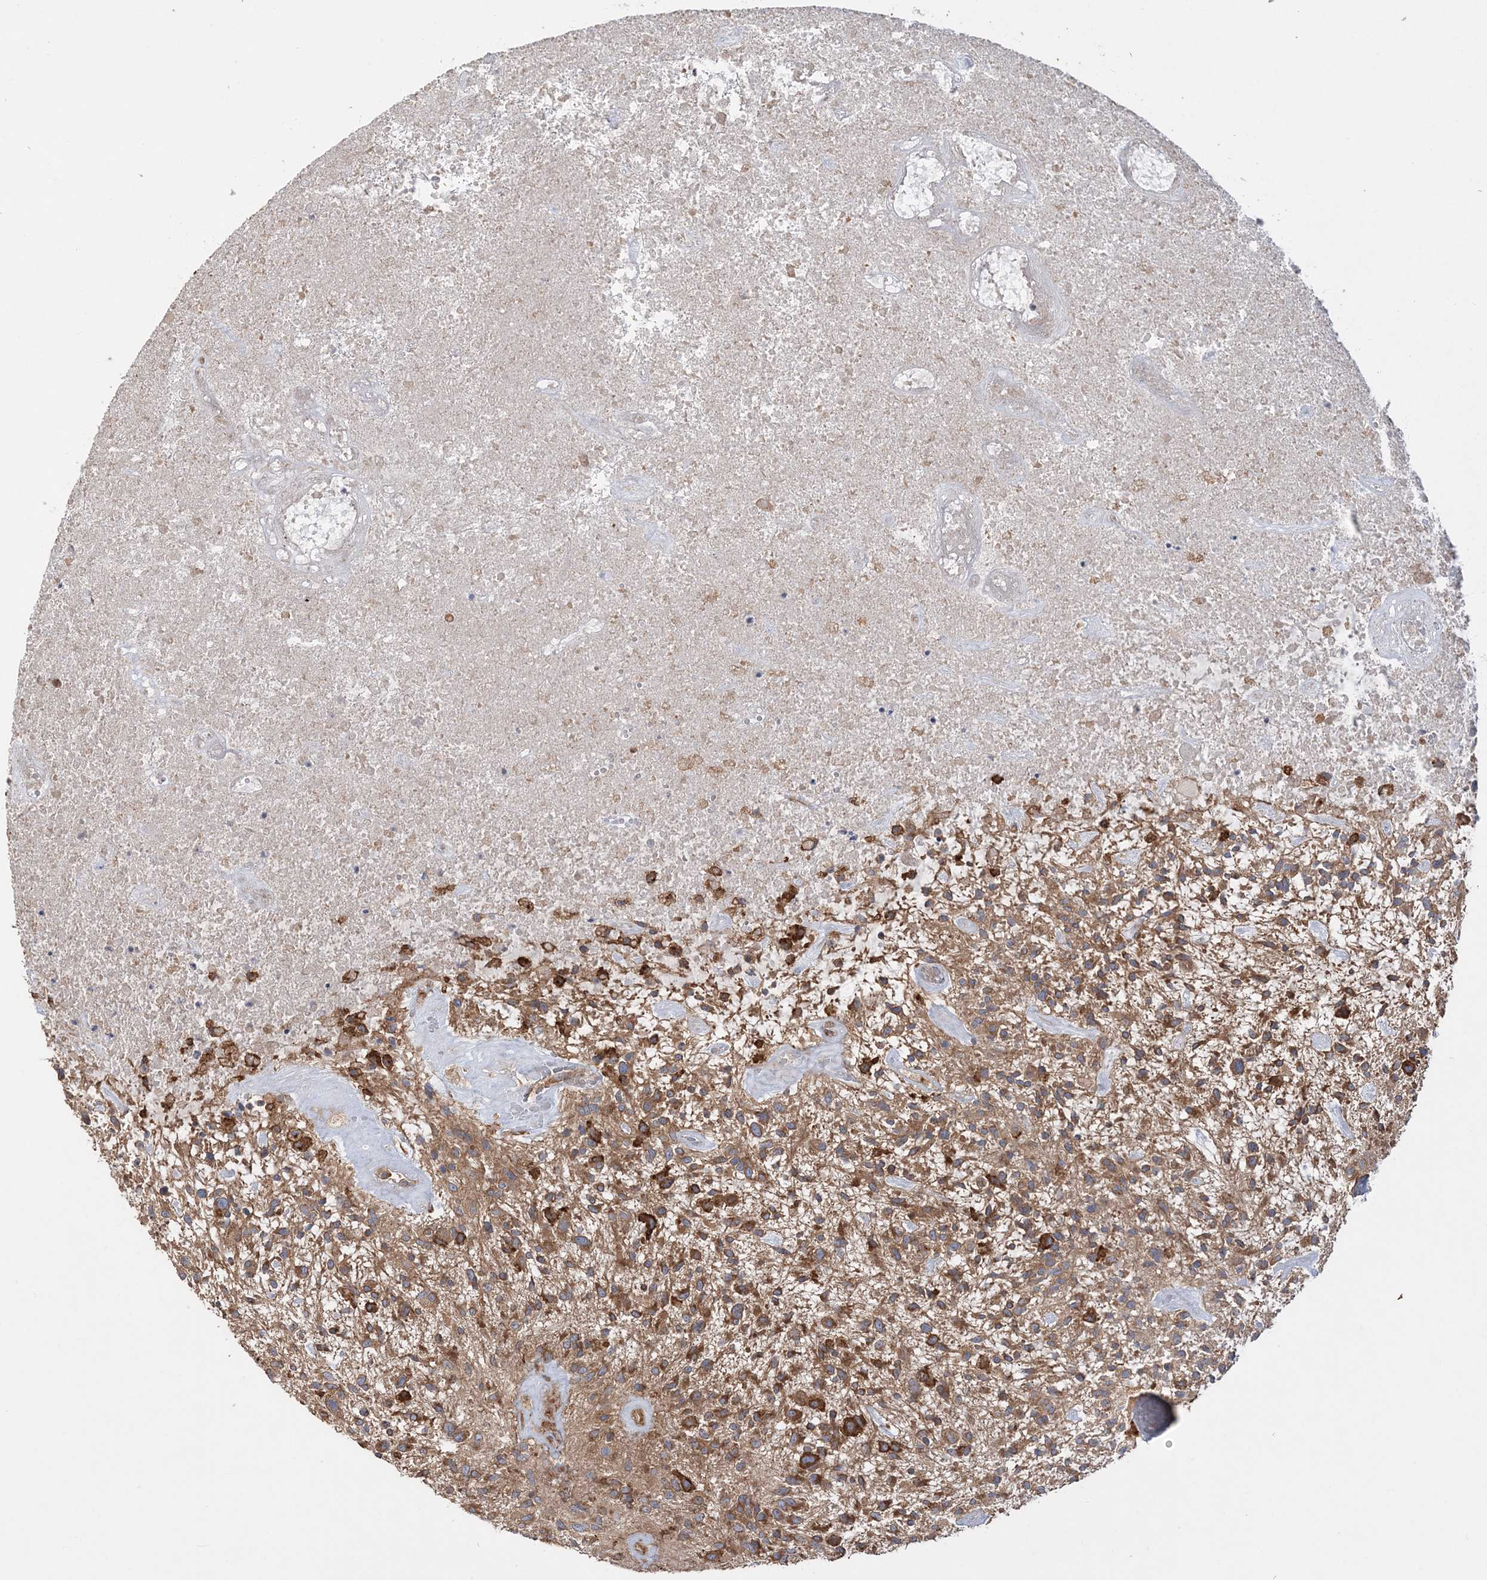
{"staining": {"intensity": "strong", "quantity": ">75%", "location": "cytoplasmic/membranous"}, "tissue": "glioma", "cell_type": "Tumor cells", "image_type": "cancer", "snomed": [{"axis": "morphology", "description": "Glioma, malignant, High grade"}, {"axis": "topography", "description": "Brain"}], "caption": "Malignant glioma (high-grade) stained with a protein marker shows strong staining in tumor cells.", "gene": "TBC1D5", "patient": {"sex": "male", "age": 47}}